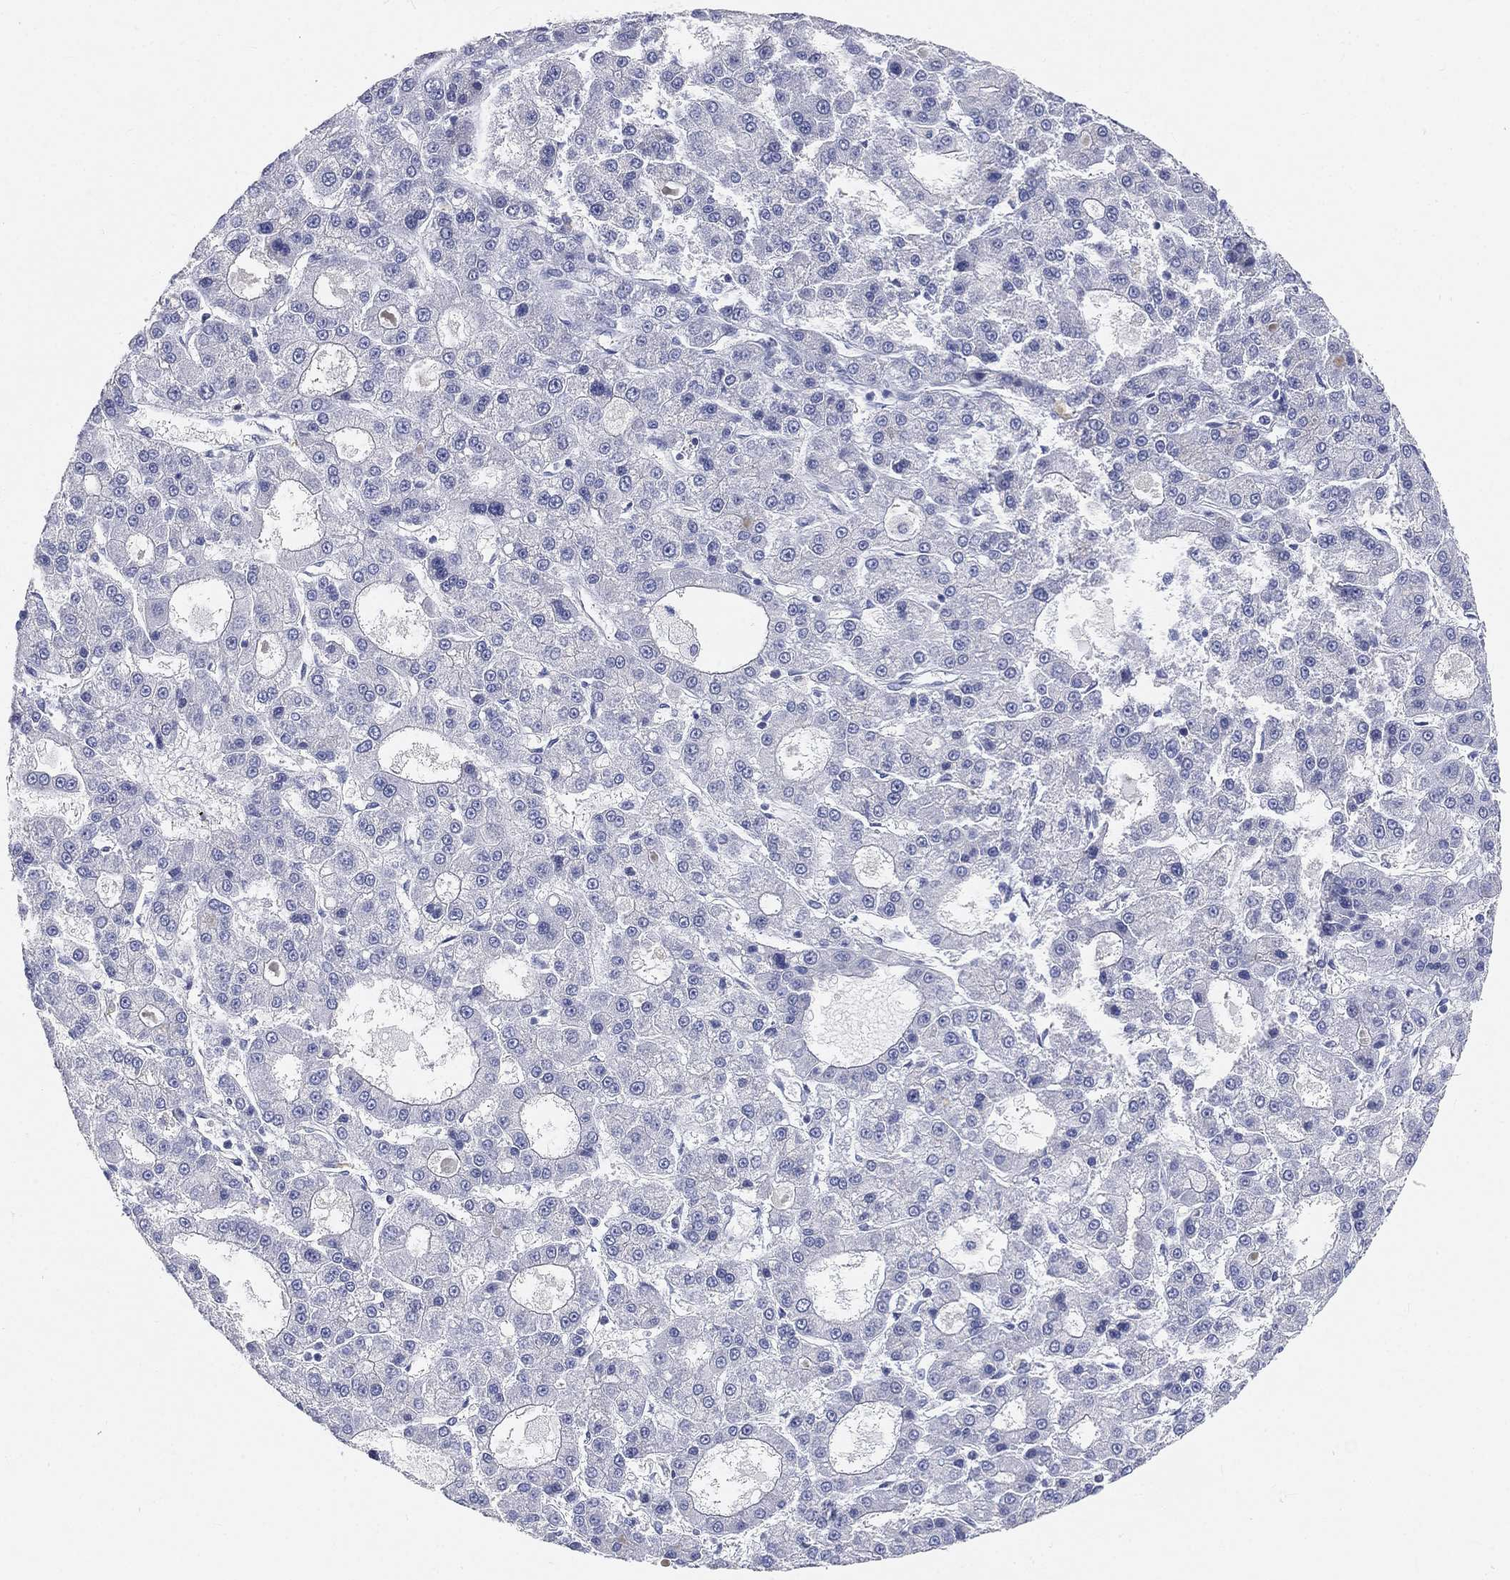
{"staining": {"intensity": "negative", "quantity": "none", "location": "none"}, "tissue": "liver cancer", "cell_type": "Tumor cells", "image_type": "cancer", "snomed": [{"axis": "morphology", "description": "Carcinoma, Hepatocellular, NOS"}, {"axis": "topography", "description": "Liver"}], "caption": "This is an immunohistochemistry (IHC) photomicrograph of human liver hepatocellular carcinoma. There is no positivity in tumor cells.", "gene": "TMEM25", "patient": {"sex": "male", "age": 70}}